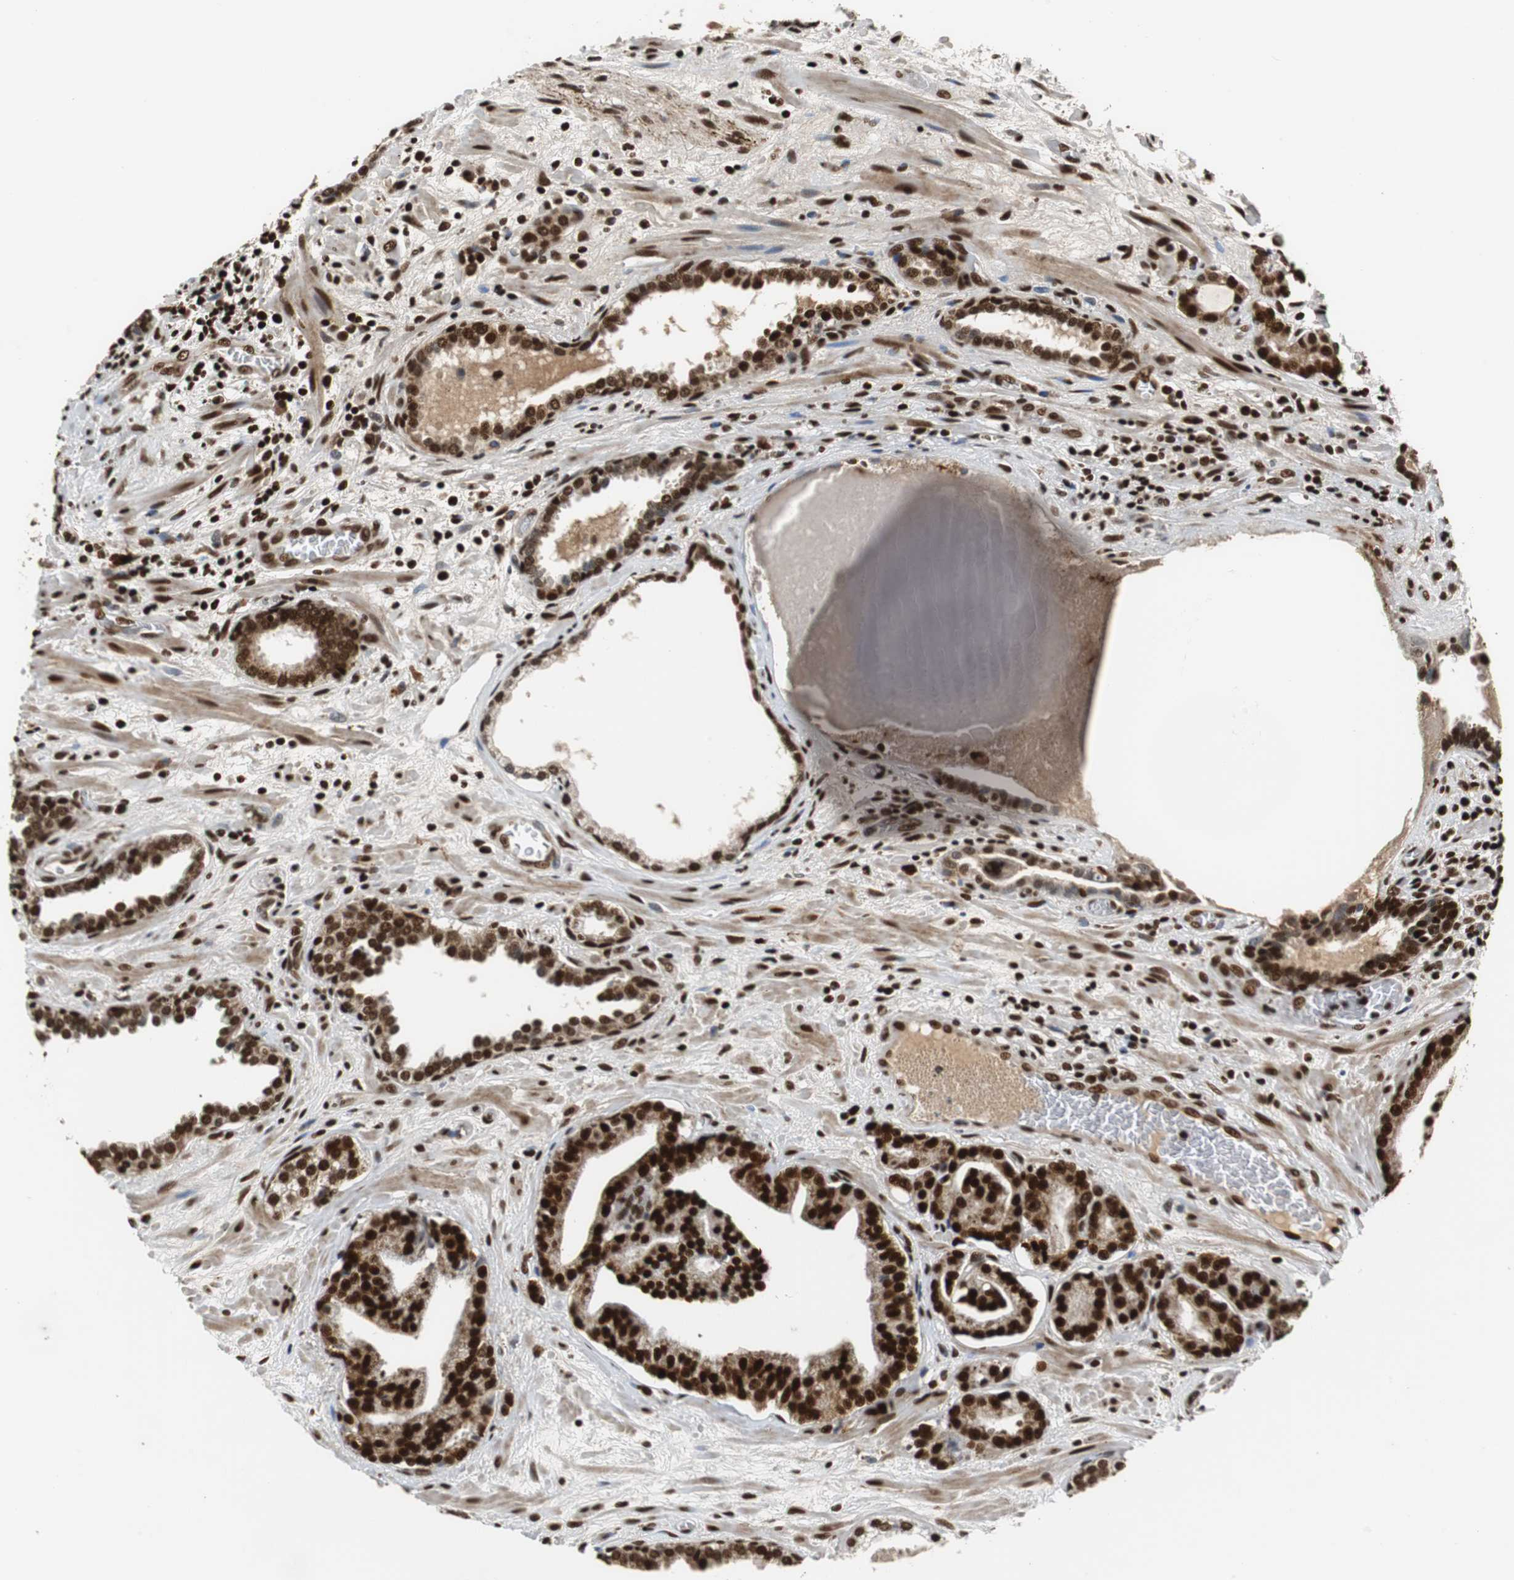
{"staining": {"intensity": "strong", "quantity": ">75%", "location": "nuclear"}, "tissue": "prostate cancer", "cell_type": "Tumor cells", "image_type": "cancer", "snomed": [{"axis": "morphology", "description": "Adenocarcinoma, Low grade"}, {"axis": "topography", "description": "Prostate"}], "caption": "Human prostate cancer stained with a brown dye exhibits strong nuclear positive positivity in approximately >75% of tumor cells.", "gene": "HDAC1", "patient": {"sex": "male", "age": 63}}